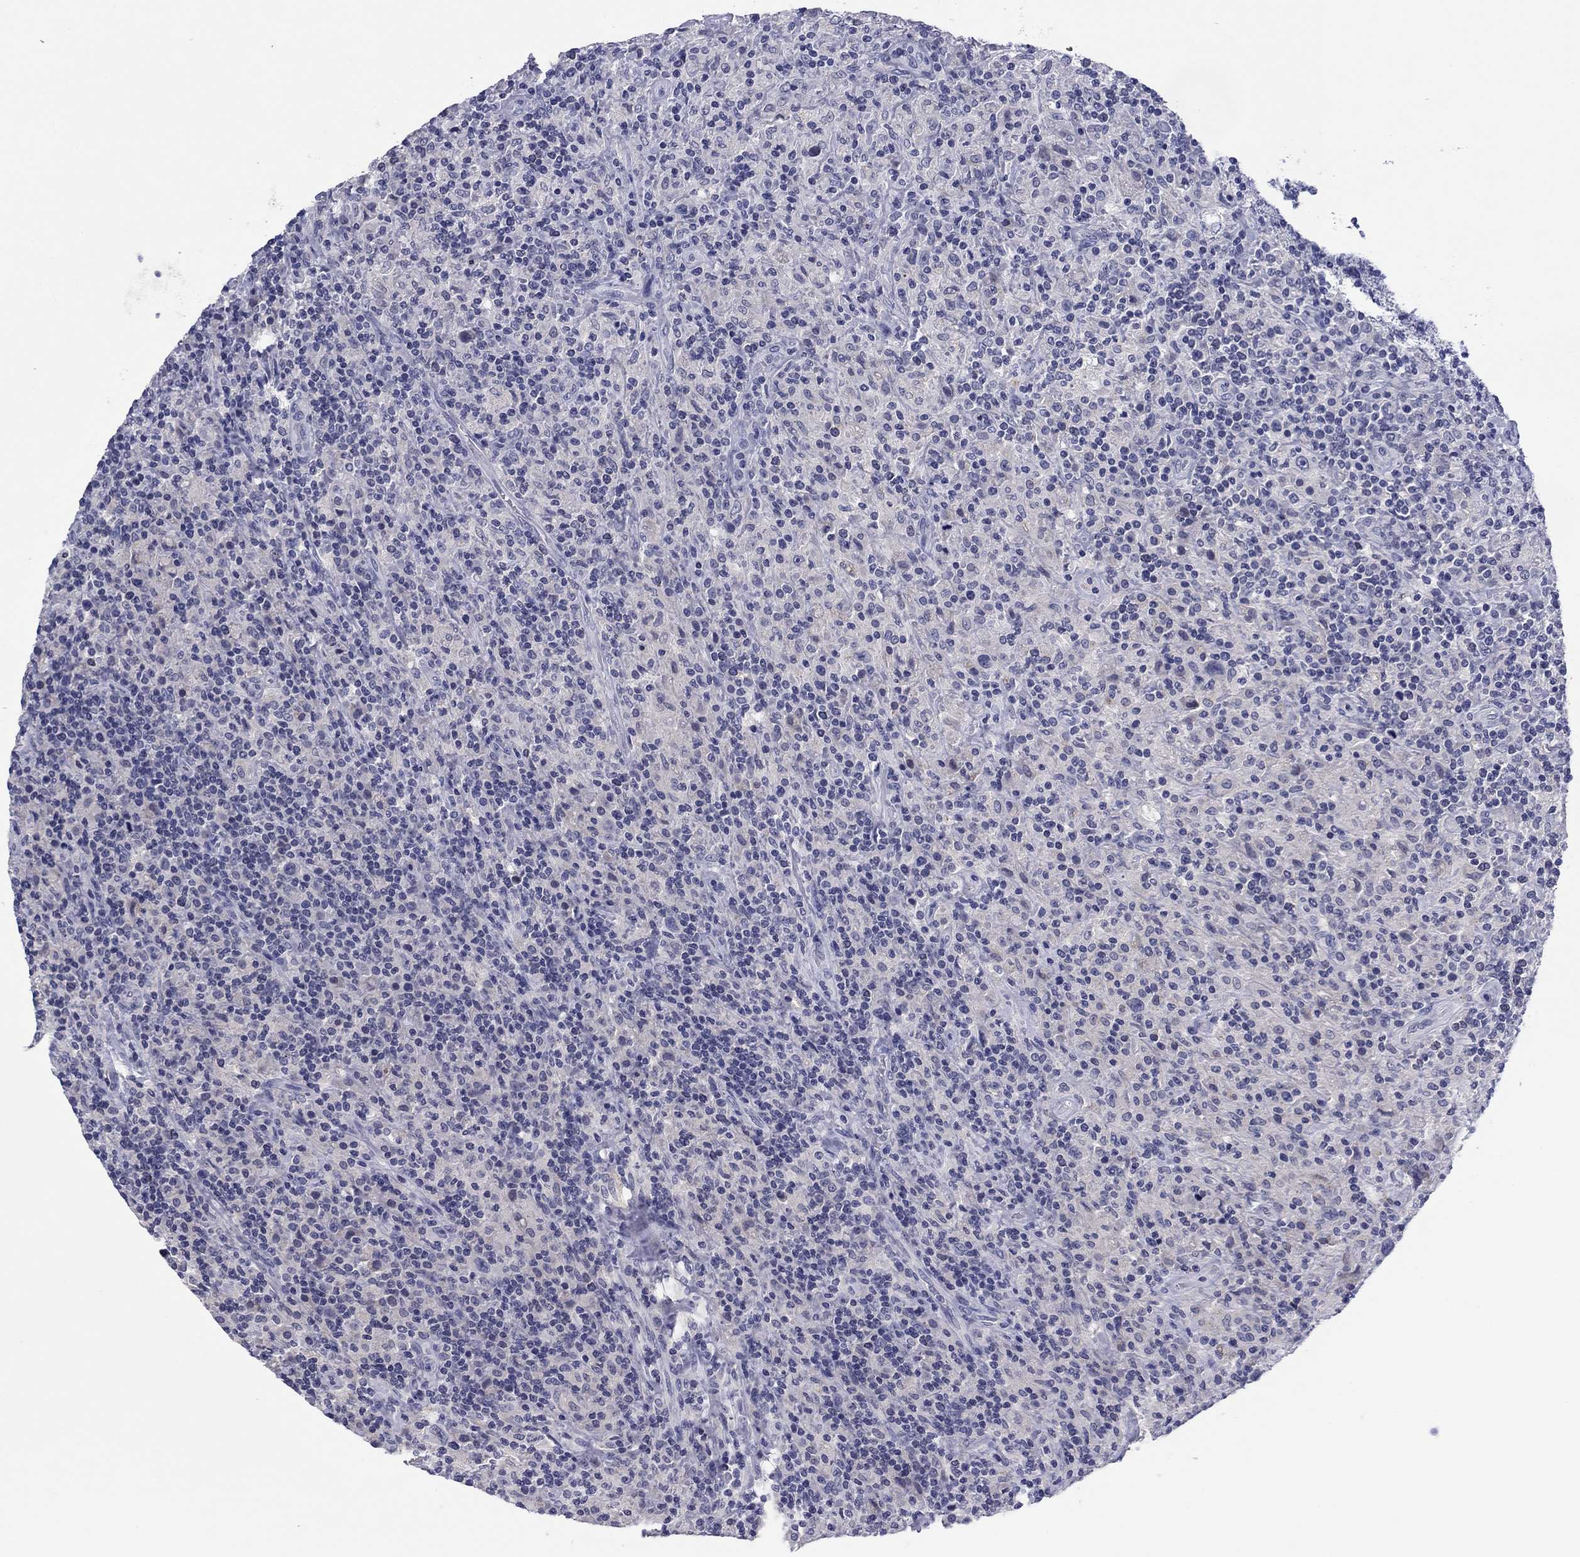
{"staining": {"intensity": "negative", "quantity": "none", "location": "none"}, "tissue": "lymphoma", "cell_type": "Tumor cells", "image_type": "cancer", "snomed": [{"axis": "morphology", "description": "Hodgkin's disease, NOS"}, {"axis": "topography", "description": "Lymph node"}], "caption": "Tumor cells show no significant expression in lymphoma.", "gene": "TCFL5", "patient": {"sex": "male", "age": 70}}